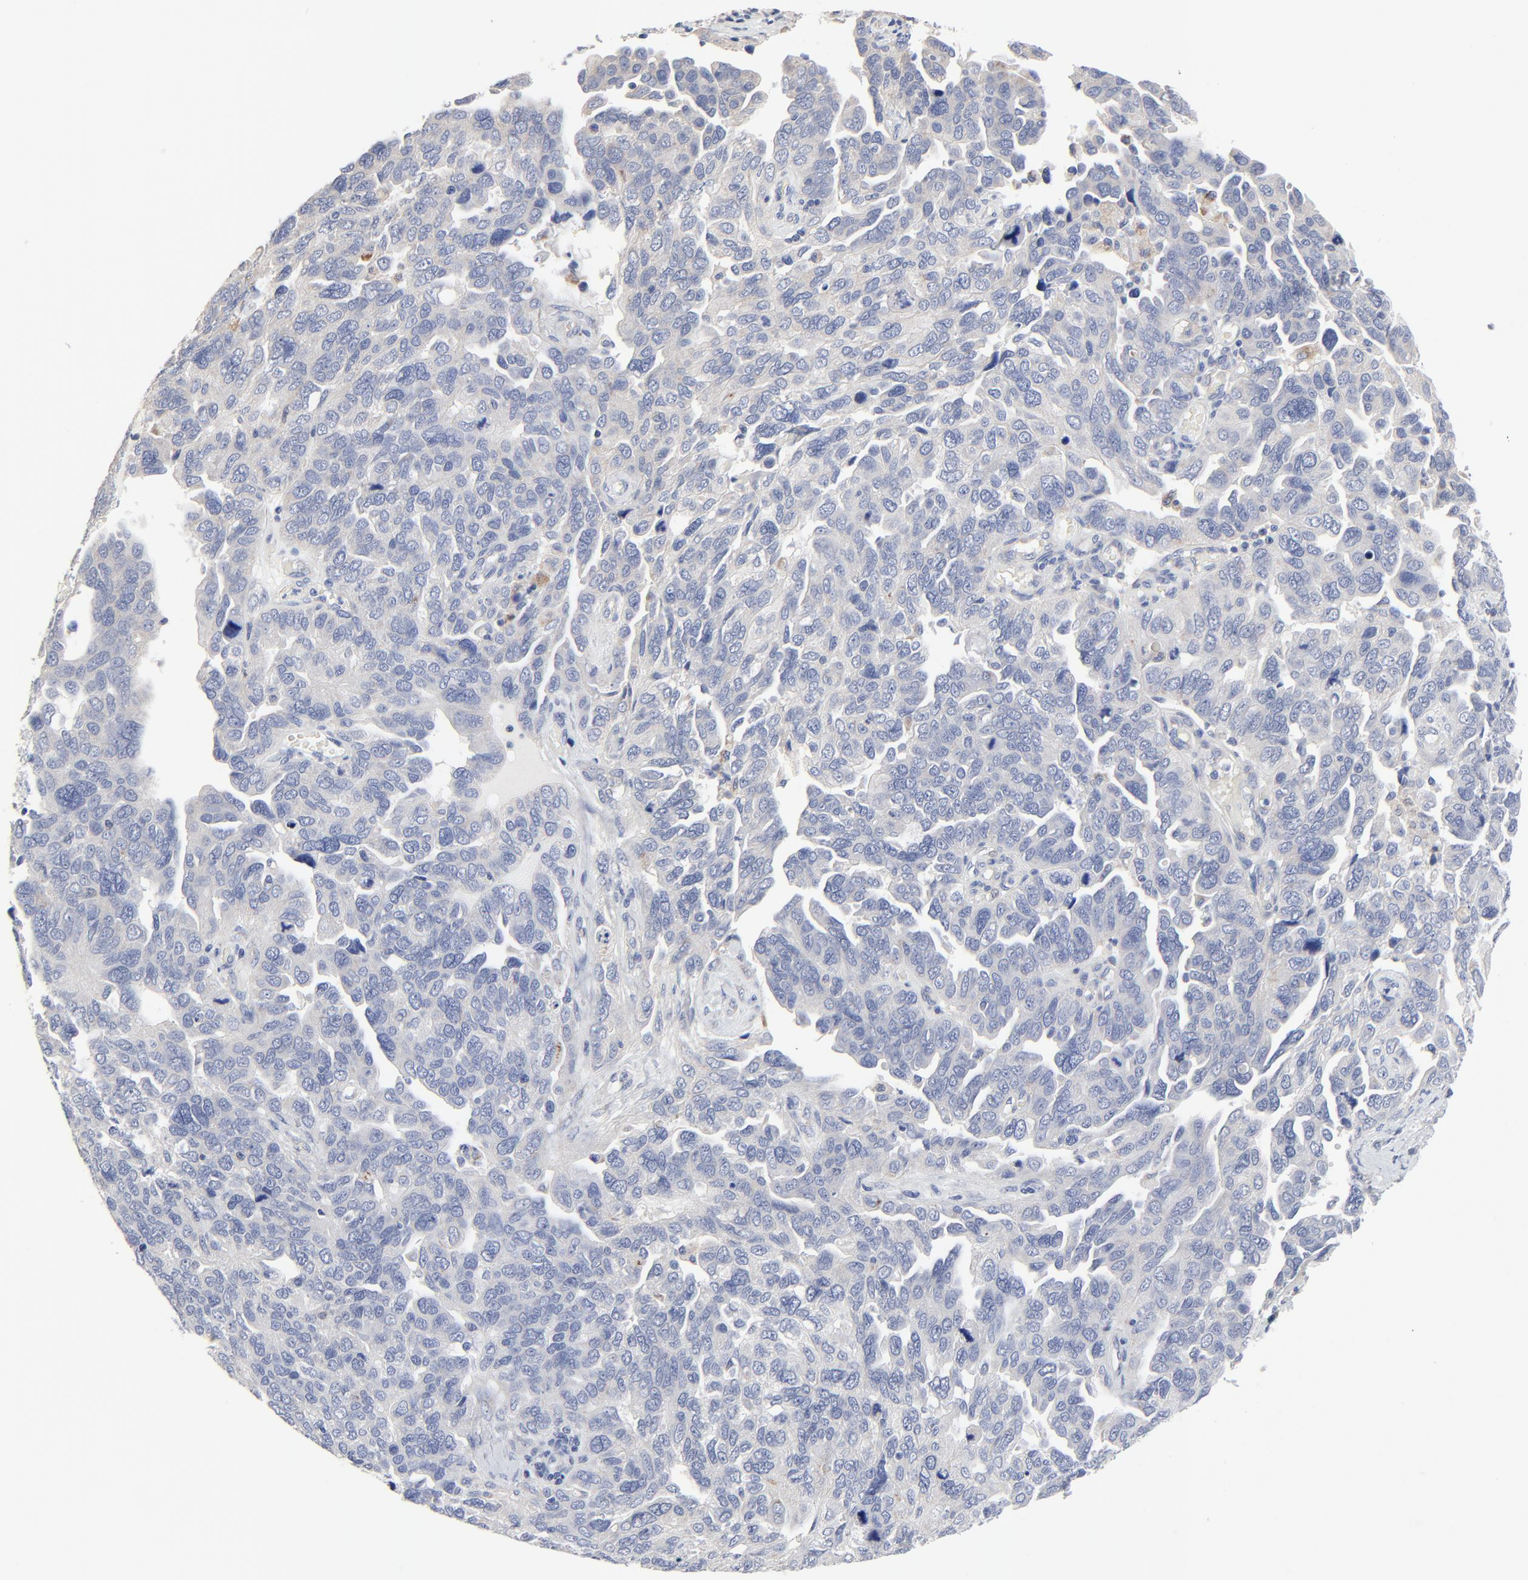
{"staining": {"intensity": "weak", "quantity": "<25%", "location": "cytoplasmic/membranous"}, "tissue": "ovarian cancer", "cell_type": "Tumor cells", "image_type": "cancer", "snomed": [{"axis": "morphology", "description": "Cystadenocarcinoma, serous, NOS"}, {"axis": "topography", "description": "Ovary"}], "caption": "The immunohistochemistry micrograph has no significant positivity in tumor cells of serous cystadenocarcinoma (ovarian) tissue.", "gene": "DHRSX", "patient": {"sex": "female", "age": 64}}